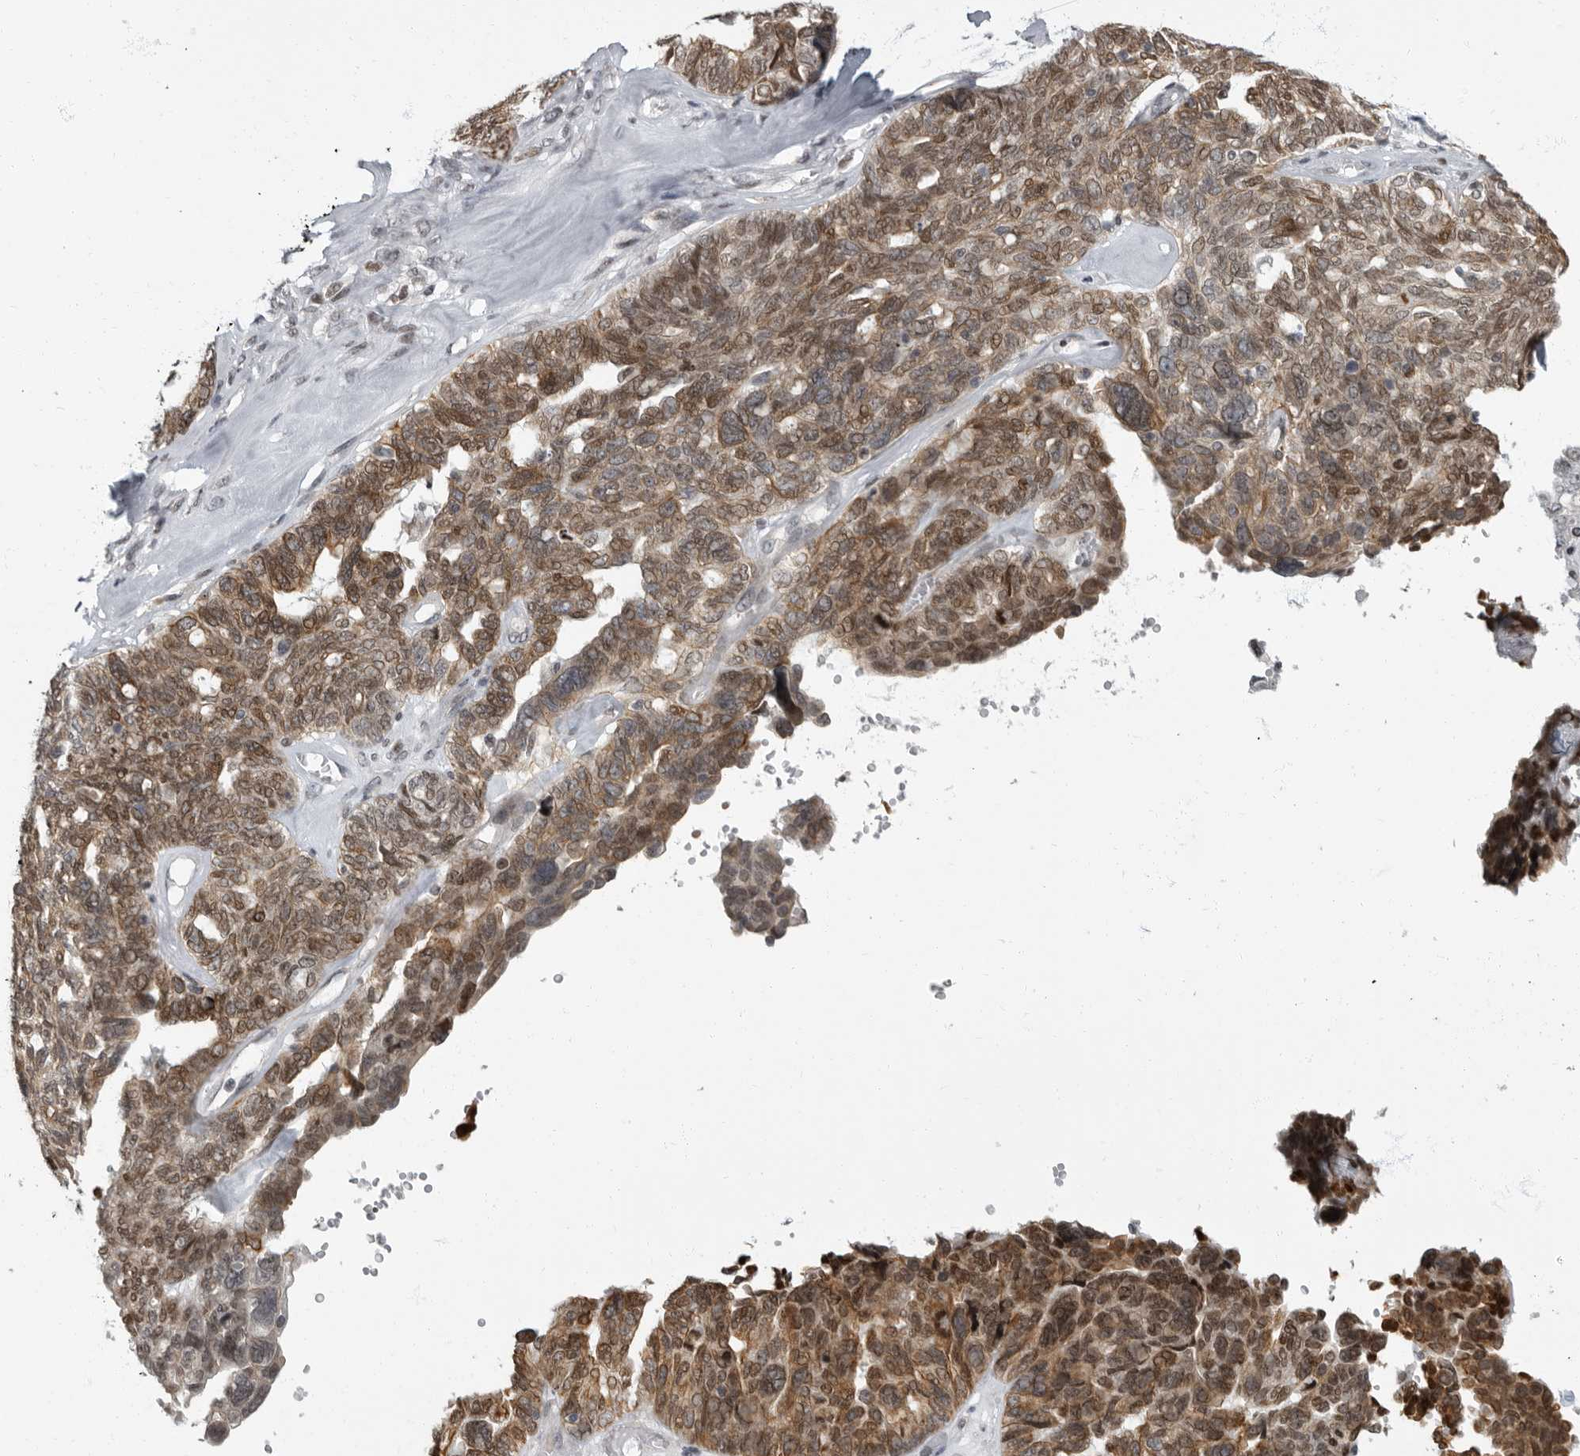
{"staining": {"intensity": "moderate", "quantity": ">75%", "location": "cytoplasmic/membranous"}, "tissue": "ovarian cancer", "cell_type": "Tumor cells", "image_type": "cancer", "snomed": [{"axis": "morphology", "description": "Cystadenocarcinoma, serous, NOS"}, {"axis": "topography", "description": "Ovary"}], "caption": "This histopathology image demonstrates IHC staining of serous cystadenocarcinoma (ovarian), with medium moderate cytoplasmic/membranous positivity in approximately >75% of tumor cells.", "gene": "EVI5", "patient": {"sex": "female", "age": 79}}